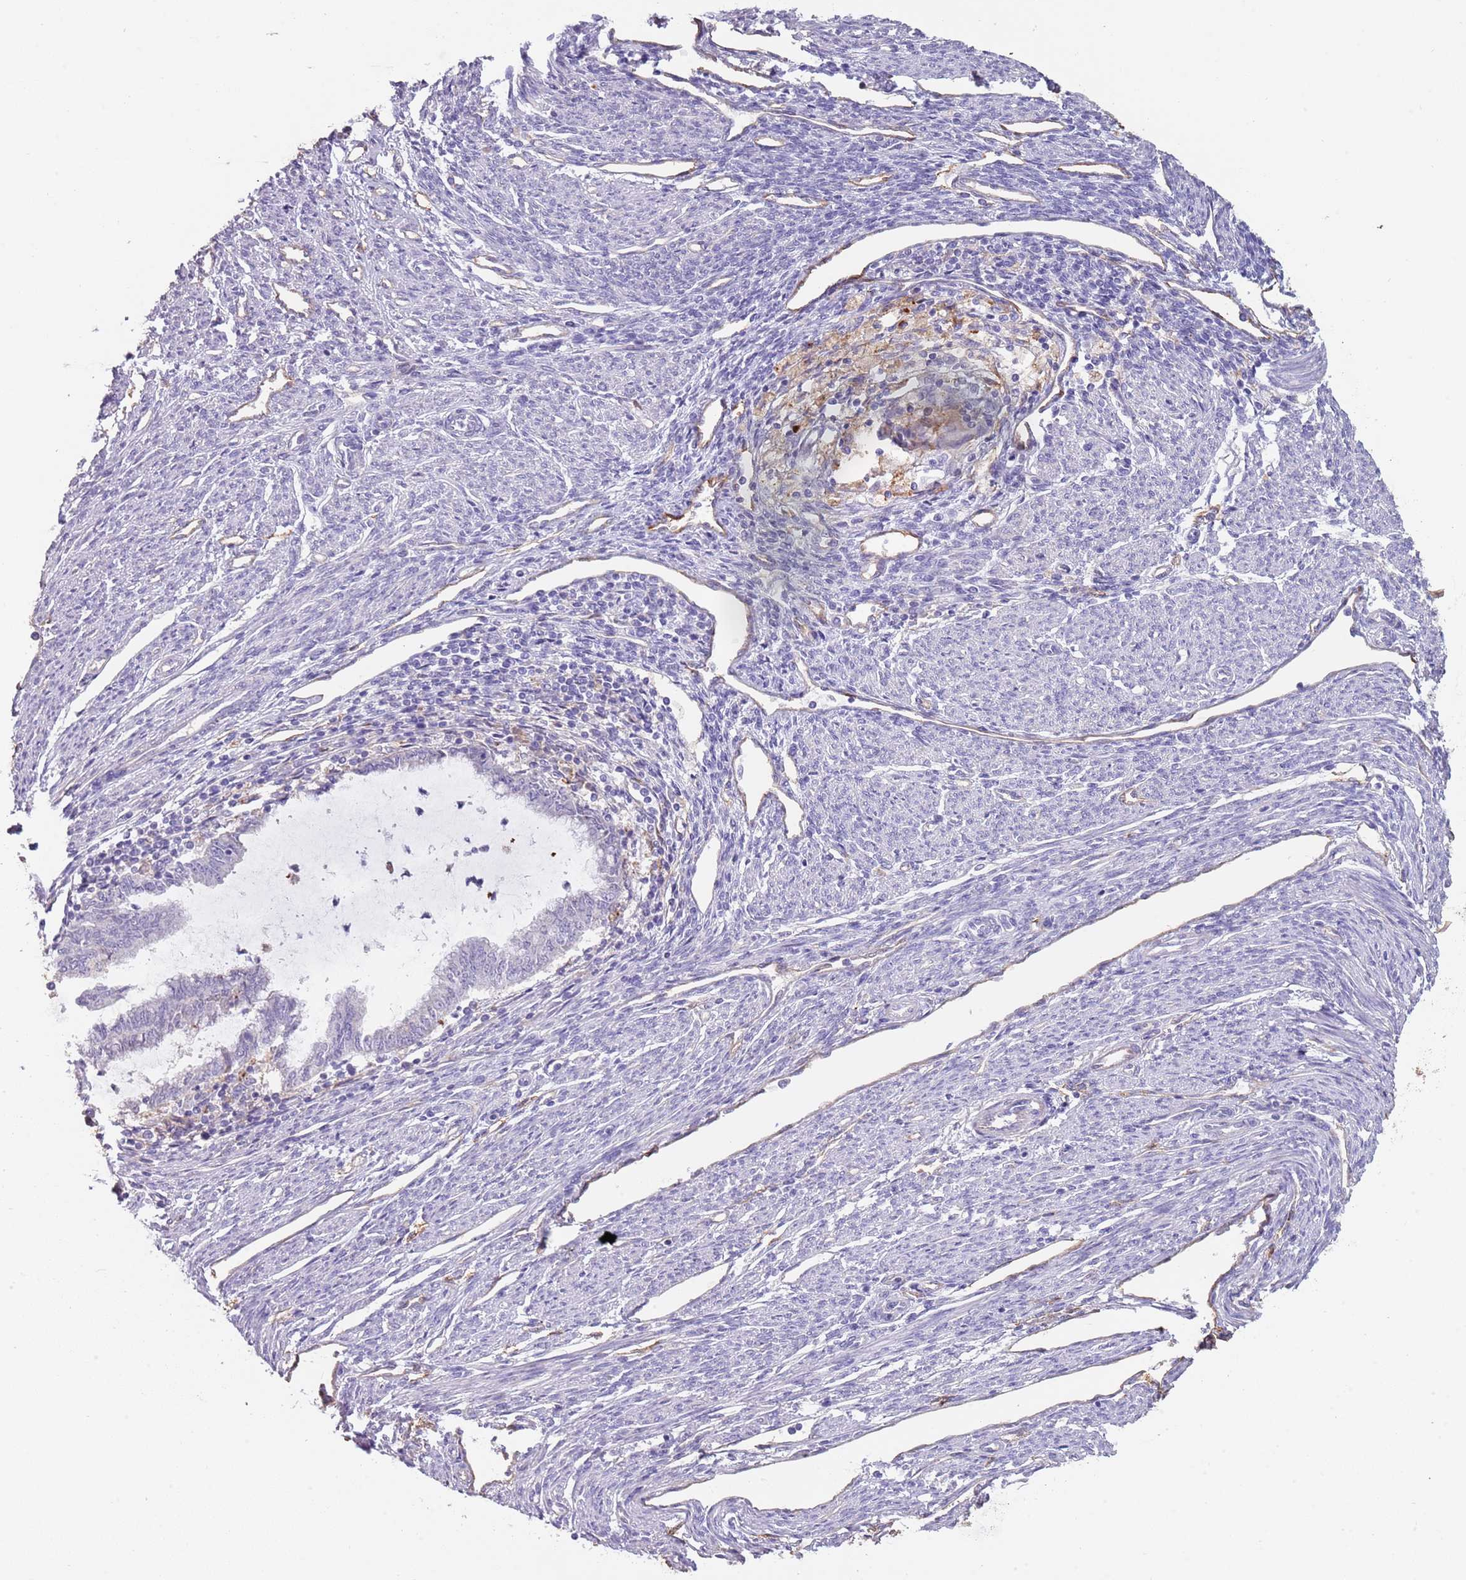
{"staining": {"intensity": "negative", "quantity": "none", "location": "none"}, "tissue": "endometrial cancer", "cell_type": "Tumor cells", "image_type": "cancer", "snomed": [{"axis": "morphology", "description": "Adenocarcinoma, NOS"}, {"axis": "topography", "description": "Endometrium"}], "caption": "The IHC image has no significant expression in tumor cells of endometrial cancer tissue. Brightfield microscopy of immunohistochemistry stained with DAB (3,3'-diaminobenzidine) (brown) and hematoxylin (blue), captured at high magnification.", "gene": "NBPF3", "patient": {"sex": "female", "age": 79}}